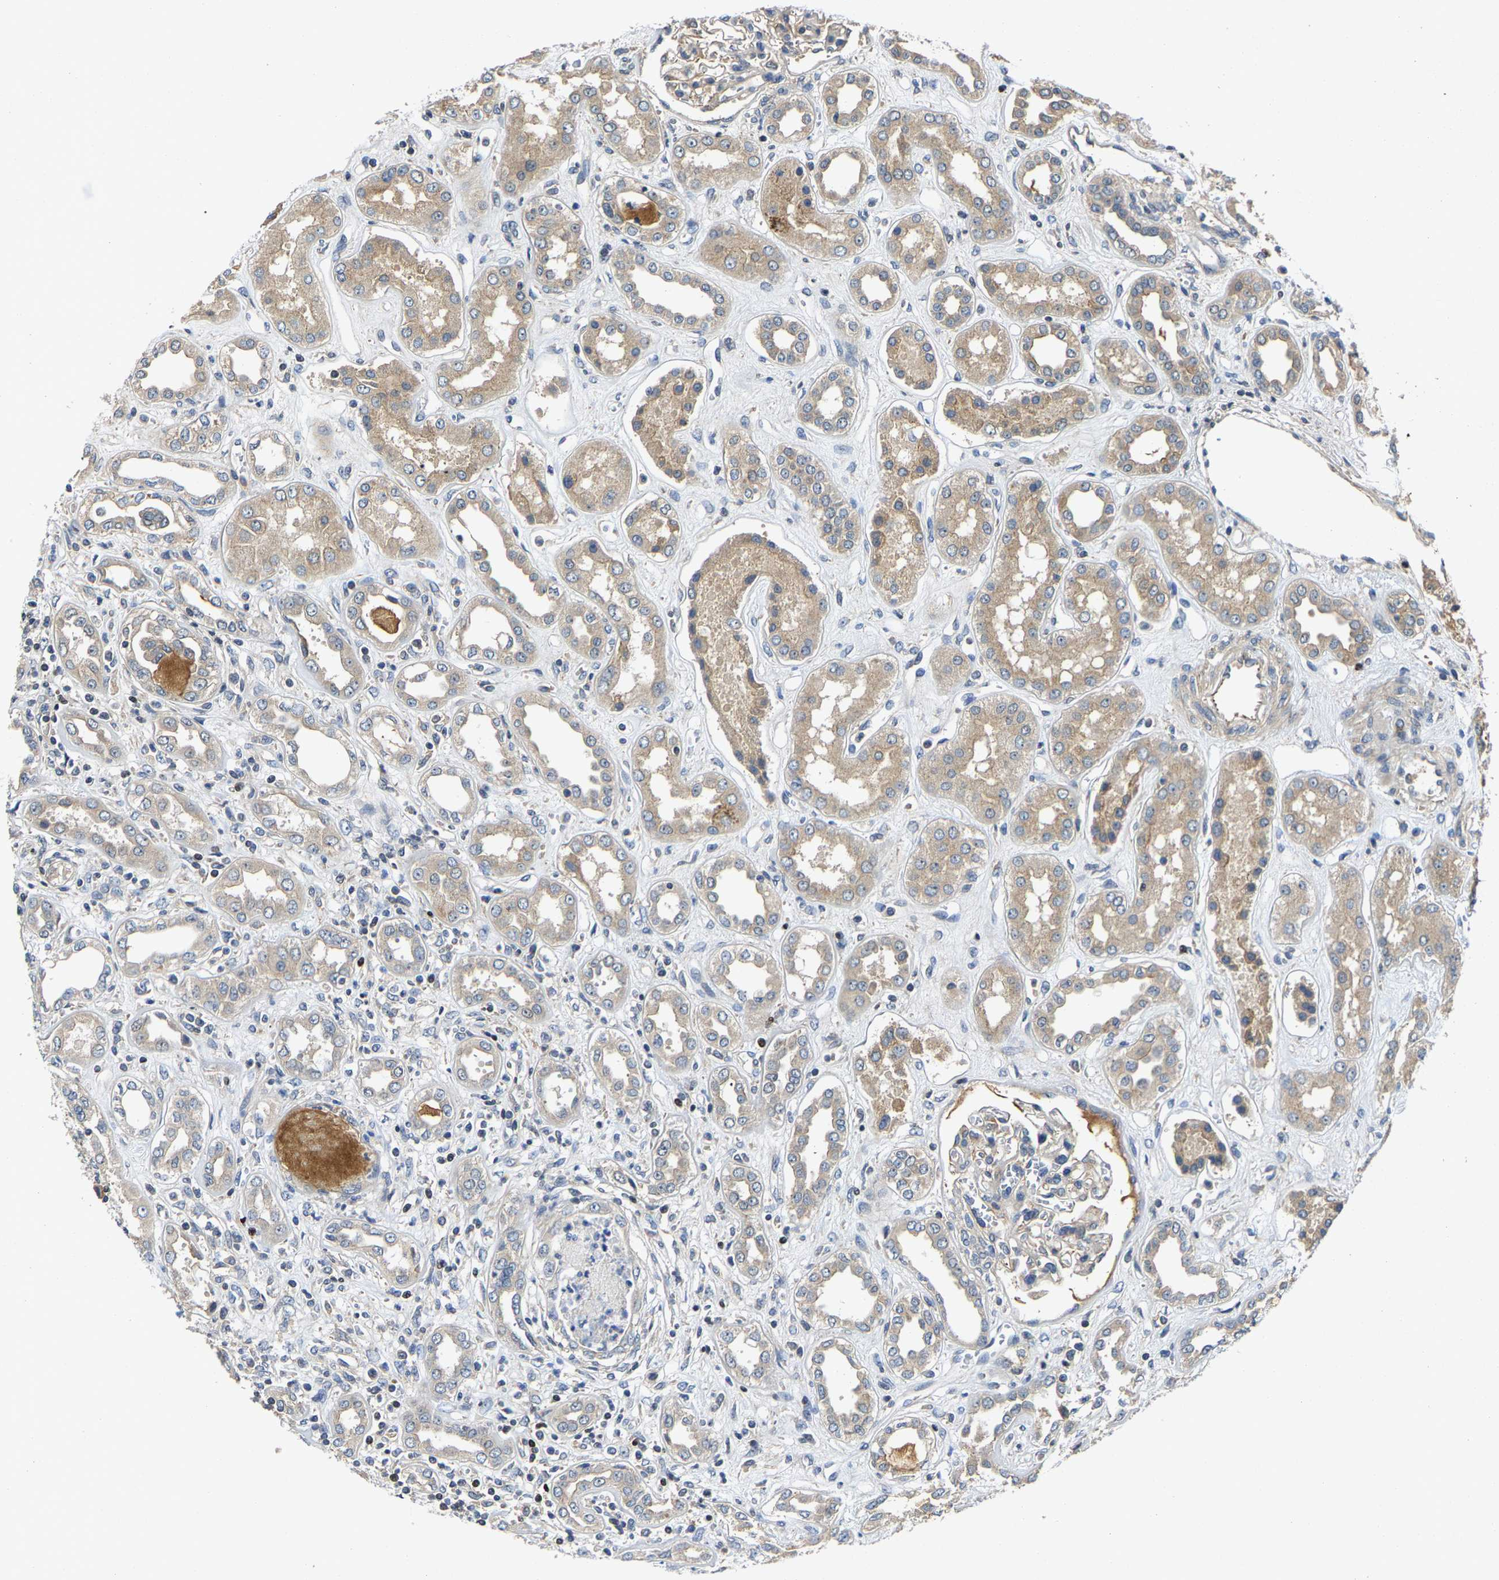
{"staining": {"intensity": "weak", "quantity": "25%-75%", "location": "cytoplasmic/membranous"}, "tissue": "kidney", "cell_type": "Cells in glomeruli", "image_type": "normal", "snomed": [{"axis": "morphology", "description": "Normal tissue, NOS"}, {"axis": "topography", "description": "Kidney"}], "caption": "Protein staining by immunohistochemistry reveals weak cytoplasmic/membranous positivity in about 25%-75% of cells in glomeruli in benign kidney. The staining was performed using DAB (3,3'-diaminobenzidine), with brown indicating positive protein expression. Nuclei are stained blue with hematoxylin.", "gene": "AGBL3", "patient": {"sex": "male", "age": 59}}